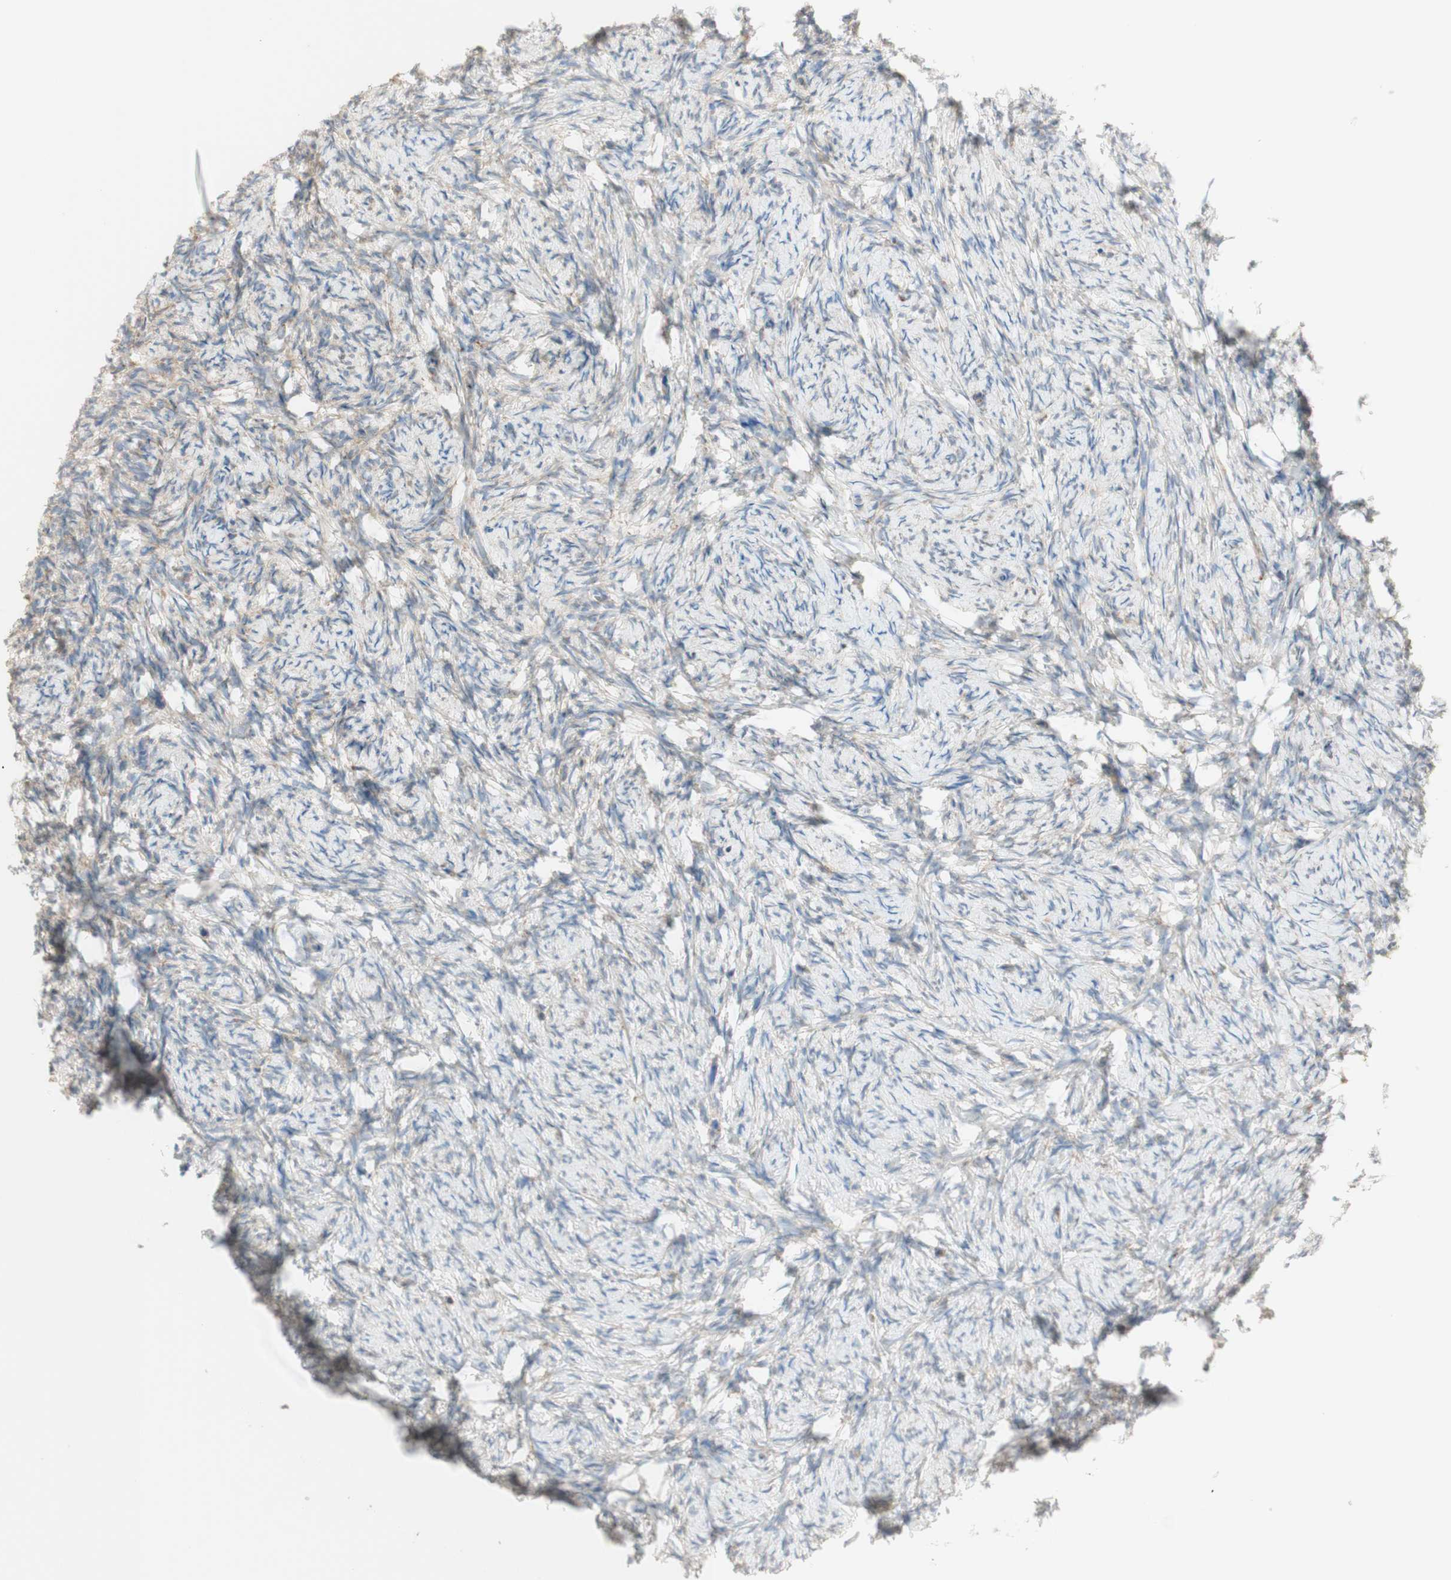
{"staining": {"intensity": "weak", "quantity": "25%-75%", "location": "cytoplasmic/membranous"}, "tissue": "ovary", "cell_type": "Ovarian stroma cells", "image_type": "normal", "snomed": [{"axis": "morphology", "description": "Normal tissue, NOS"}, {"axis": "topography", "description": "Ovary"}], "caption": "Weak cytoplasmic/membranous protein expression is appreciated in about 25%-75% of ovarian stroma cells in ovary. (Stains: DAB in brown, nuclei in blue, Microscopy: brightfield microscopy at high magnification).", "gene": "MANF", "patient": {"sex": "female", "age": 60}}